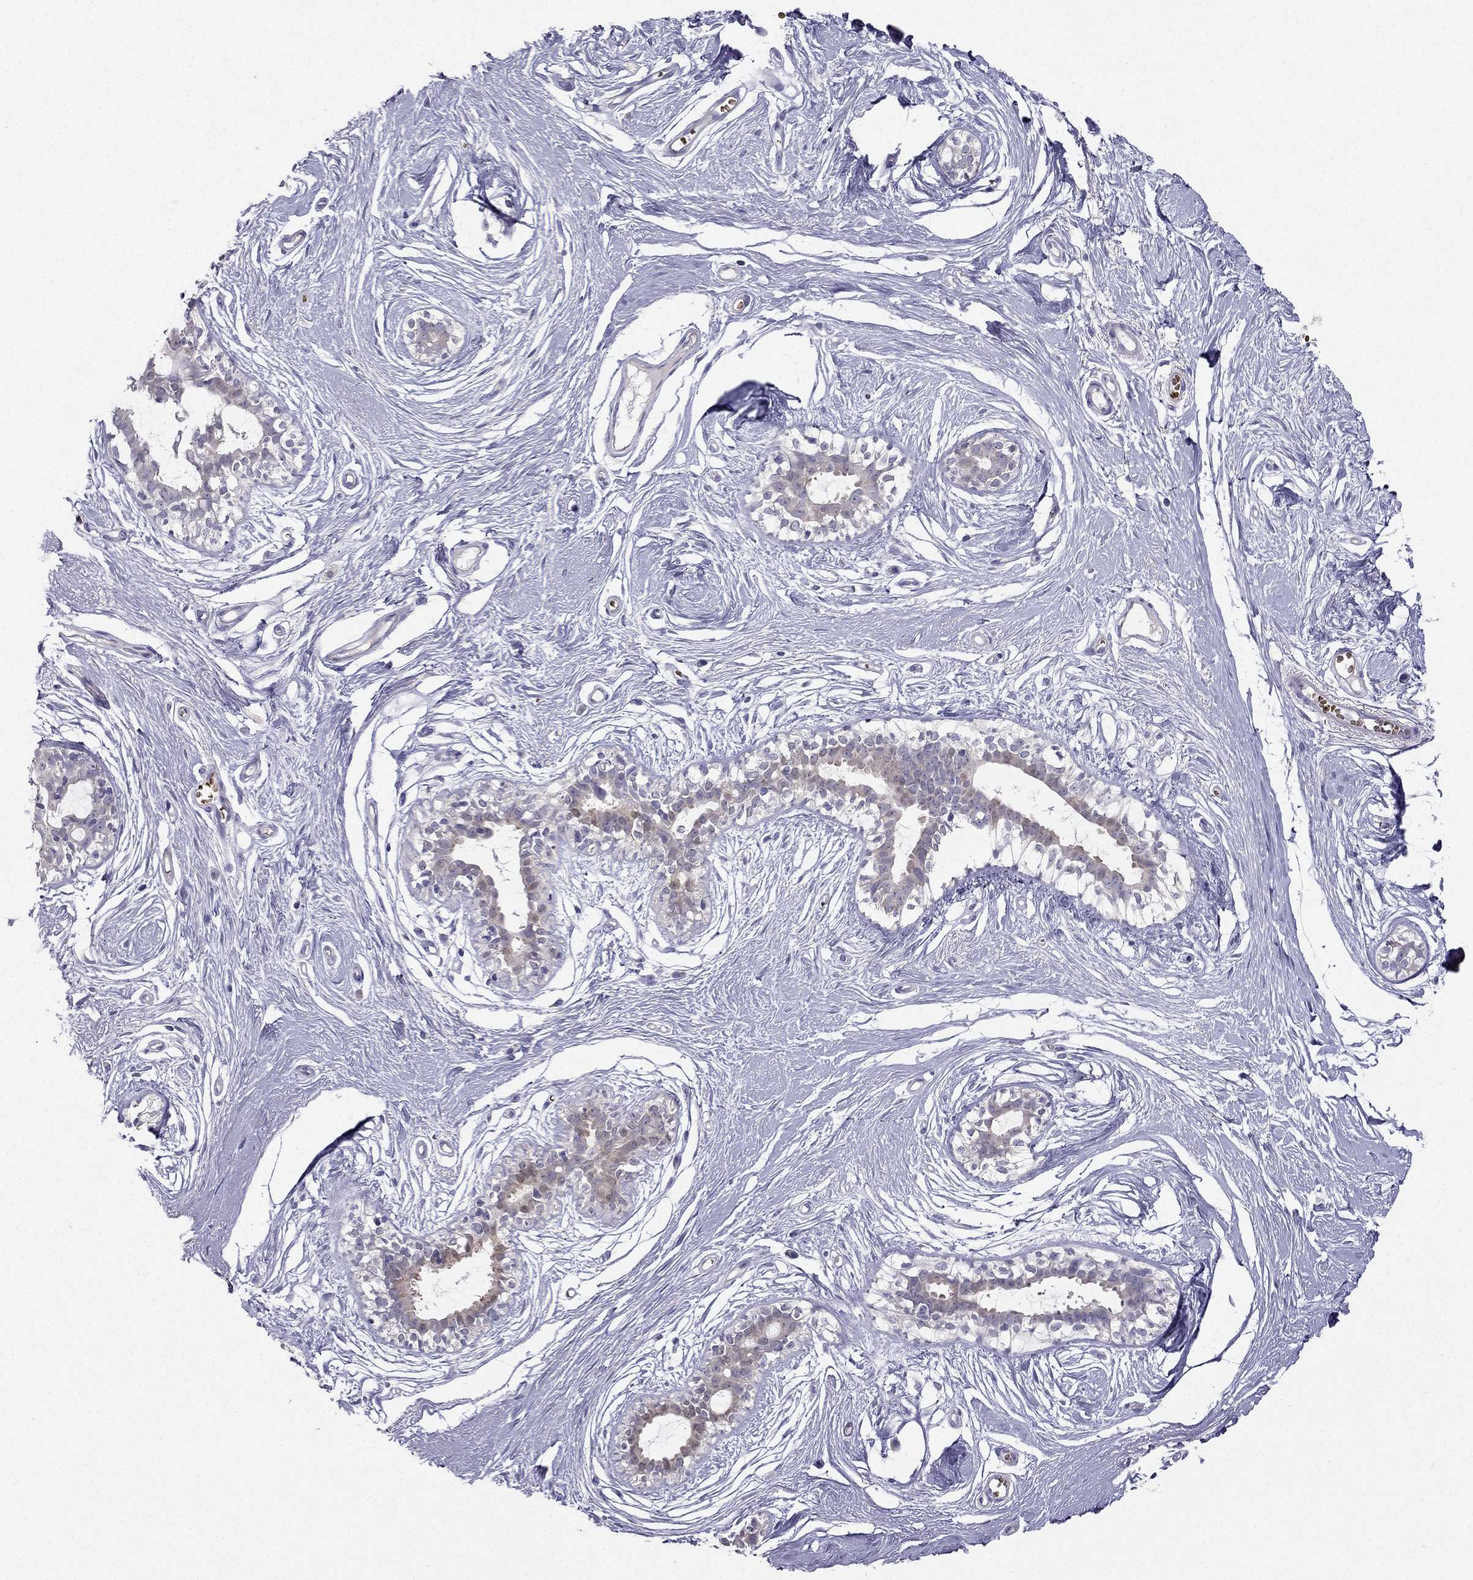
{"staining": {"intensity": "negative", "quantity": "none", "location": "none"}, "tissue": "breast", "cell_type": "Adipocytes", "image_type": "normal", "snomed": [{"axis": "morphology", "description": "Normal tissue, NOS"}, {"axis": "topography", "description": "Breast"}], "caption": "DAB (3,3'-diaminobenzidine) immunohistochemical staining of normal human breast reveals no significant expression in adipocytes.", "gene": "RSPH14", "patient": {"sex": "female", "age": 49}}